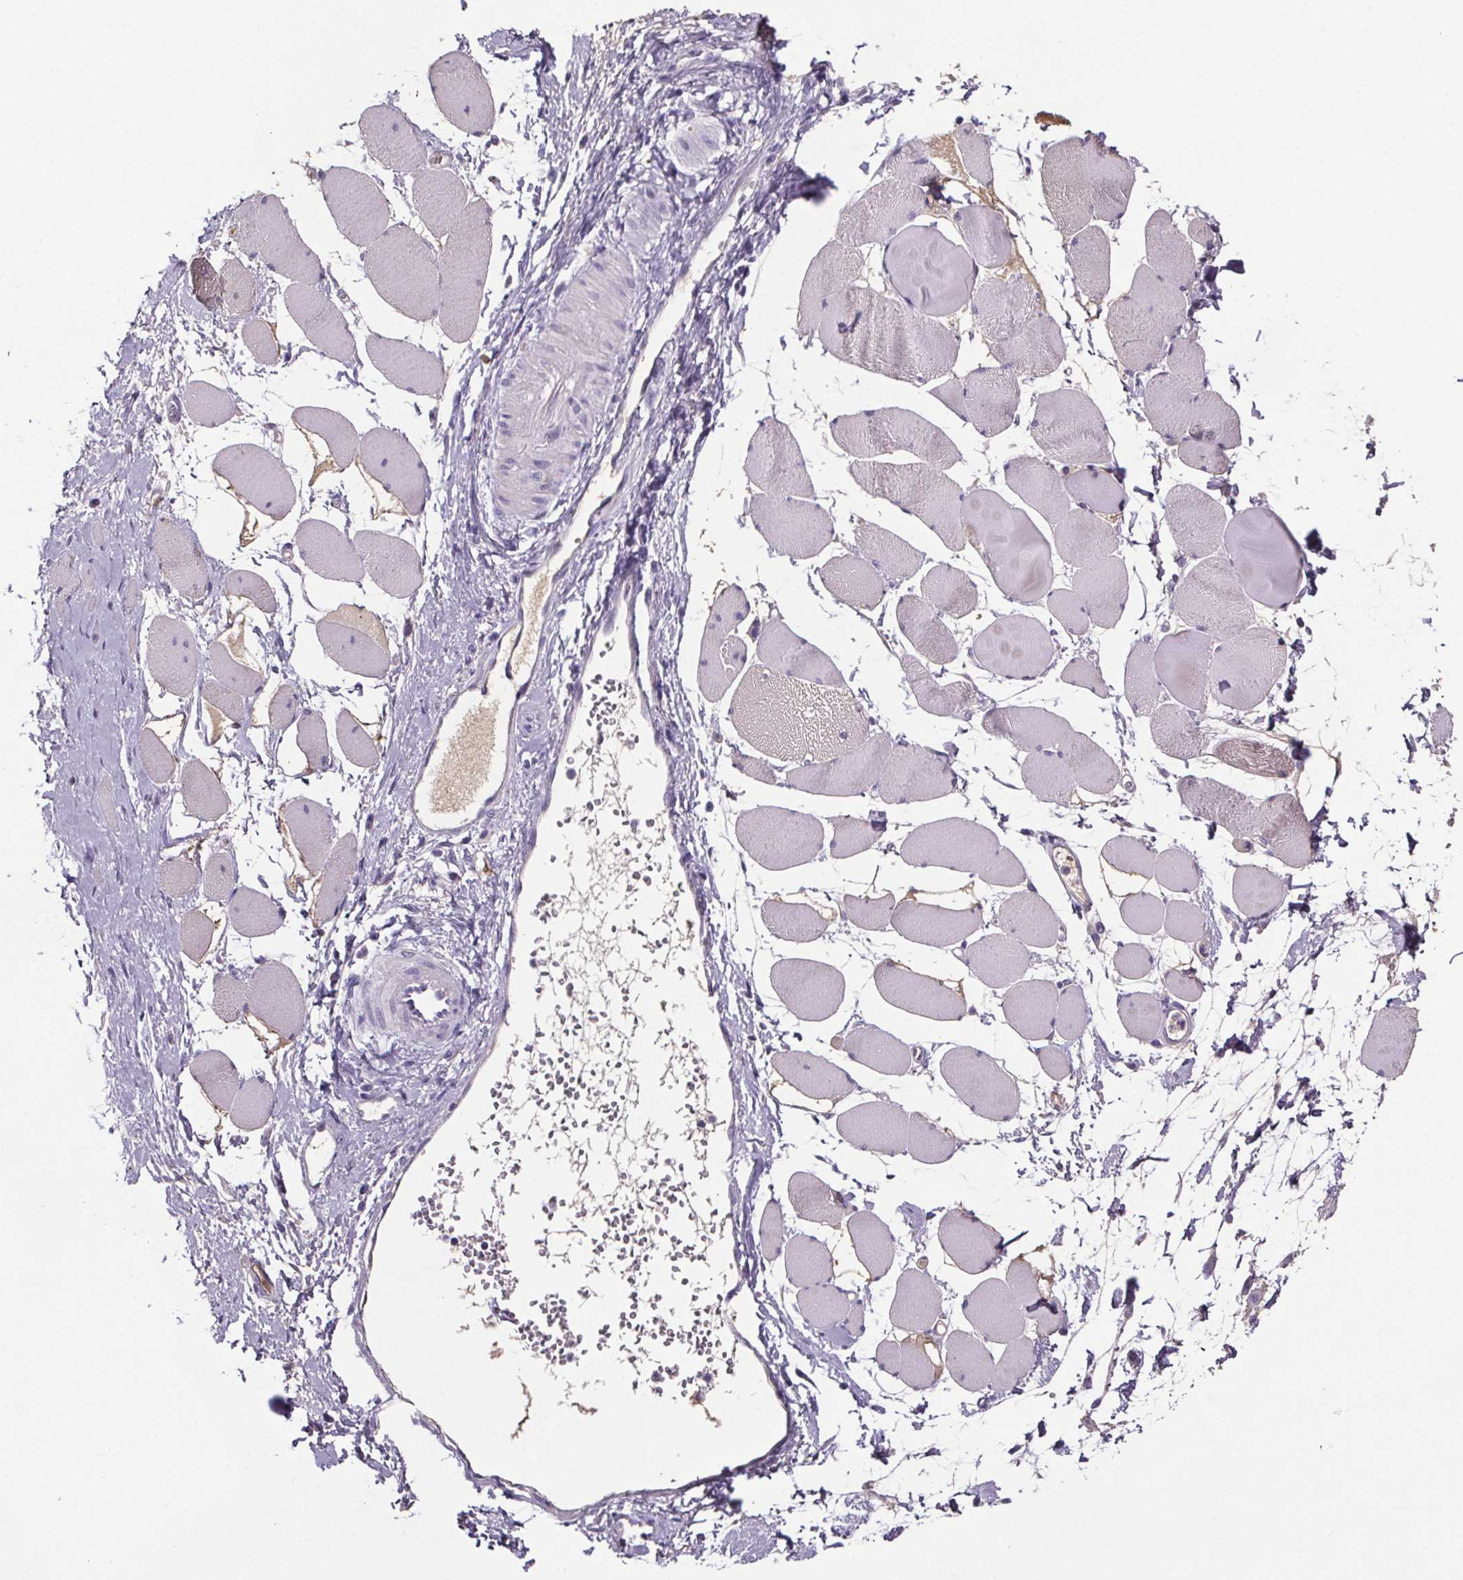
{"staining": {"intensity": "negative", "quantity": "none", "location": "none"}, "tissue": "skeletal muscle", "cell_type": "Myocytes", "image_type": "normal", "snomed": [{"axis": "morphology", "description": "Normal tissue, NOS"}, {"axis": "topography", "description": "Skeletal muscle"}], "caption": "This photomicrograph is of unremarkable skeletal muscle stained with immunohistochemistry to label a protein in brown with the nuclei are counter-stained blue. There is no staining in myocytes. (Immunohistochemistry (ihc), brightfield microscopy, high magnification).", "gene": "CUBN", "patient": {"sex": "female", "age": 75}}